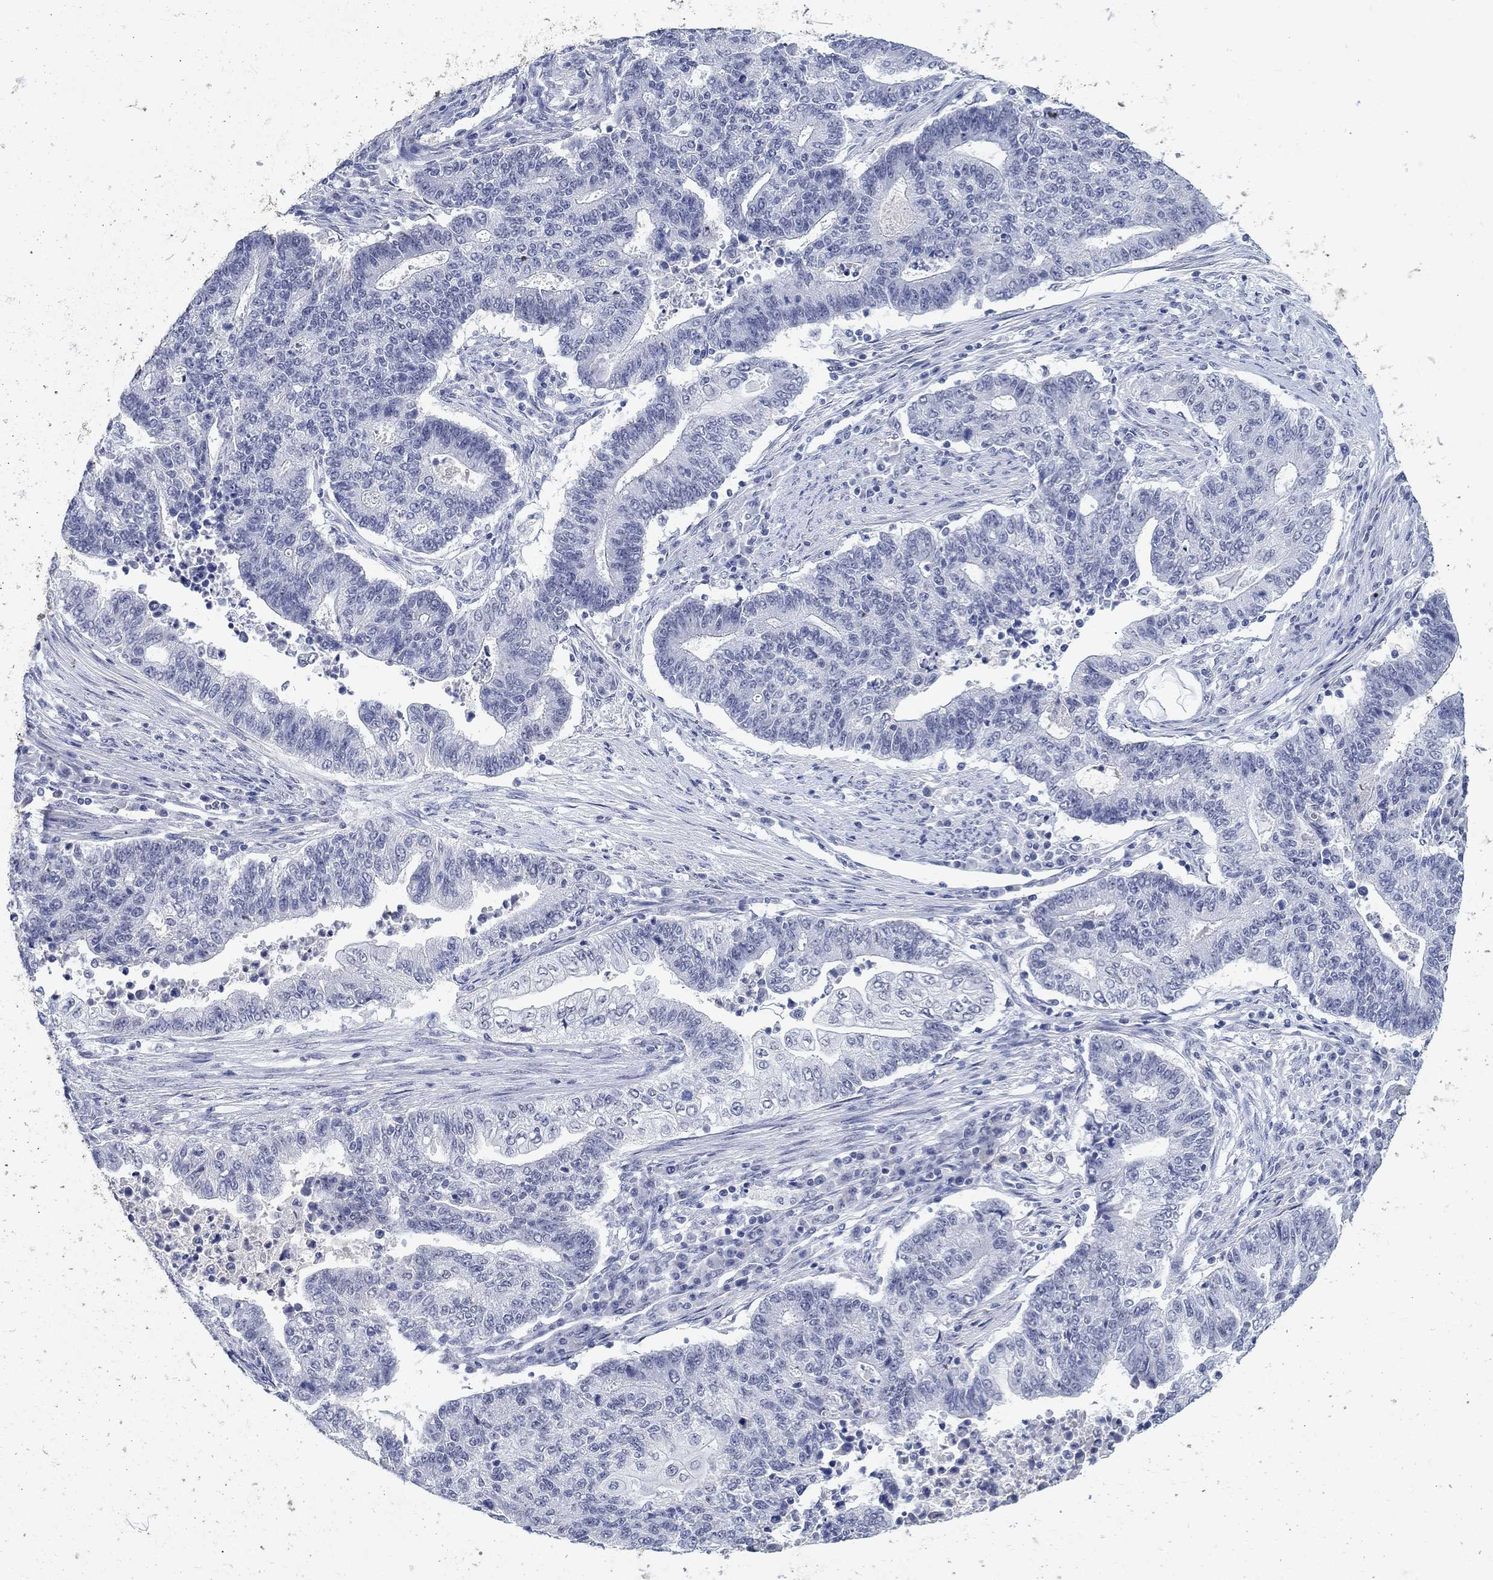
{"staining": {"intensity": "negative", "quantity": "none", "location": "none"}, "tissue": "endometrial cancer", "cell_type": "Tumor cells", "image_type": "cancer", "snomed": [{"axis": "morphology", "description": "Adenocarcinoma, NOS"}, {"axis": "topography", "description": "Uterus"}, {"axis": "topography", "description": "Endometrium"}], "caption": "This is an immunohistochemistry photomicrograph of human endometrial adenocarcinoma. There is no expression in tumor cells.", "gene": "ANKS1B", "patient": {"sex": "female", "age": 54}}